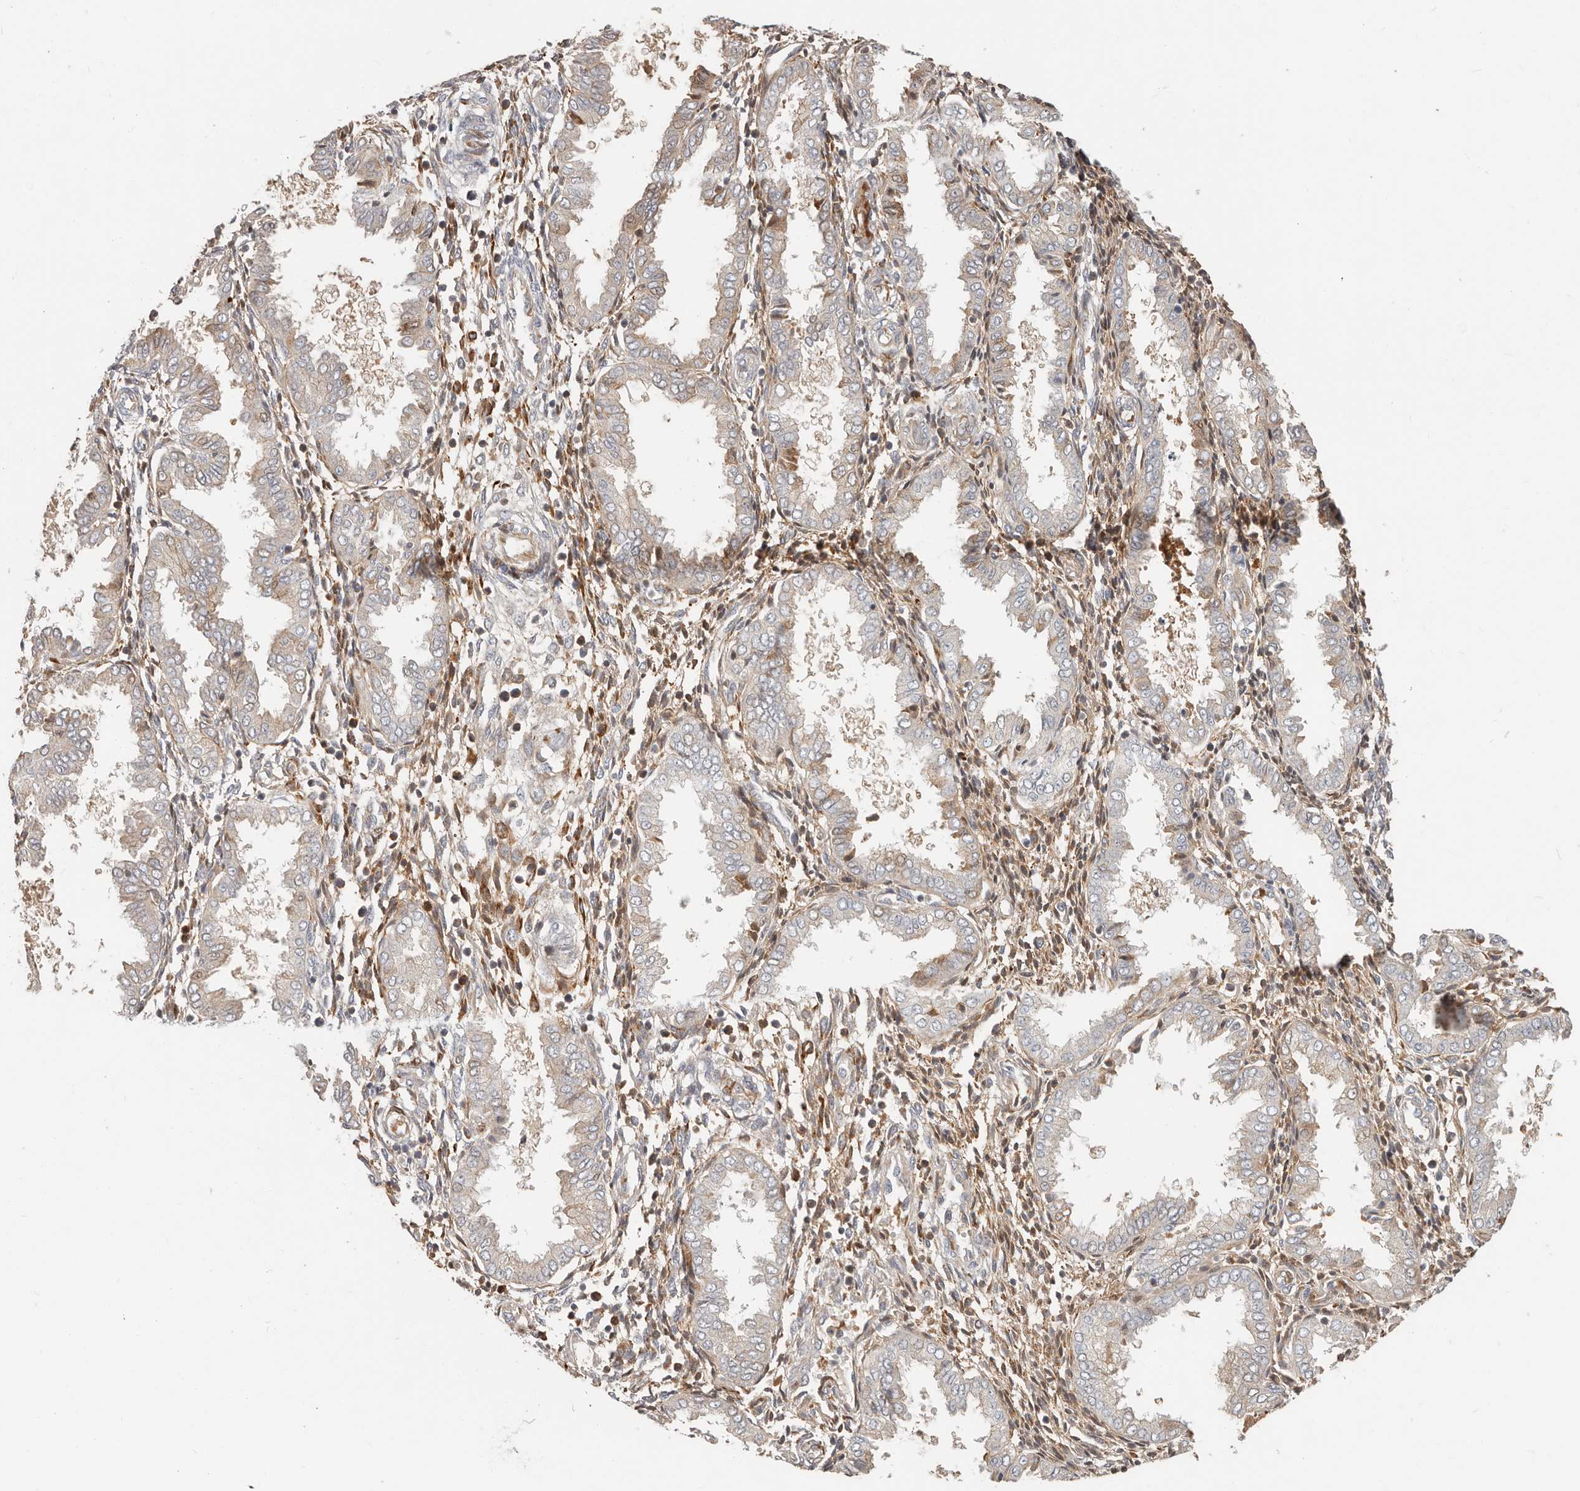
{"staining": {"intensity": "moderate", "quantity": "<25%", "location": "cytoplasmic/membranous"}, "tissue": "endometrium", "cell_type": "Cells in endometrial stroma", "image_type": "normal", "snomed": [{"axis": "morphology", "description": "Normal tissue, NOS"}, {"axis": "topography", "description": "Endometrium"}], "caption": "Moderate cytoplasmic/membranous staining is appreciated in approximately <25% of cells in endometrial stroma in unremarkable endometrium. (DAB (3,3'-diaminobenzidine) IHC with brightfield microscopy, high magnification).", "gene": "MTFR2", "patient": {"sex": "female", "age": 33}}